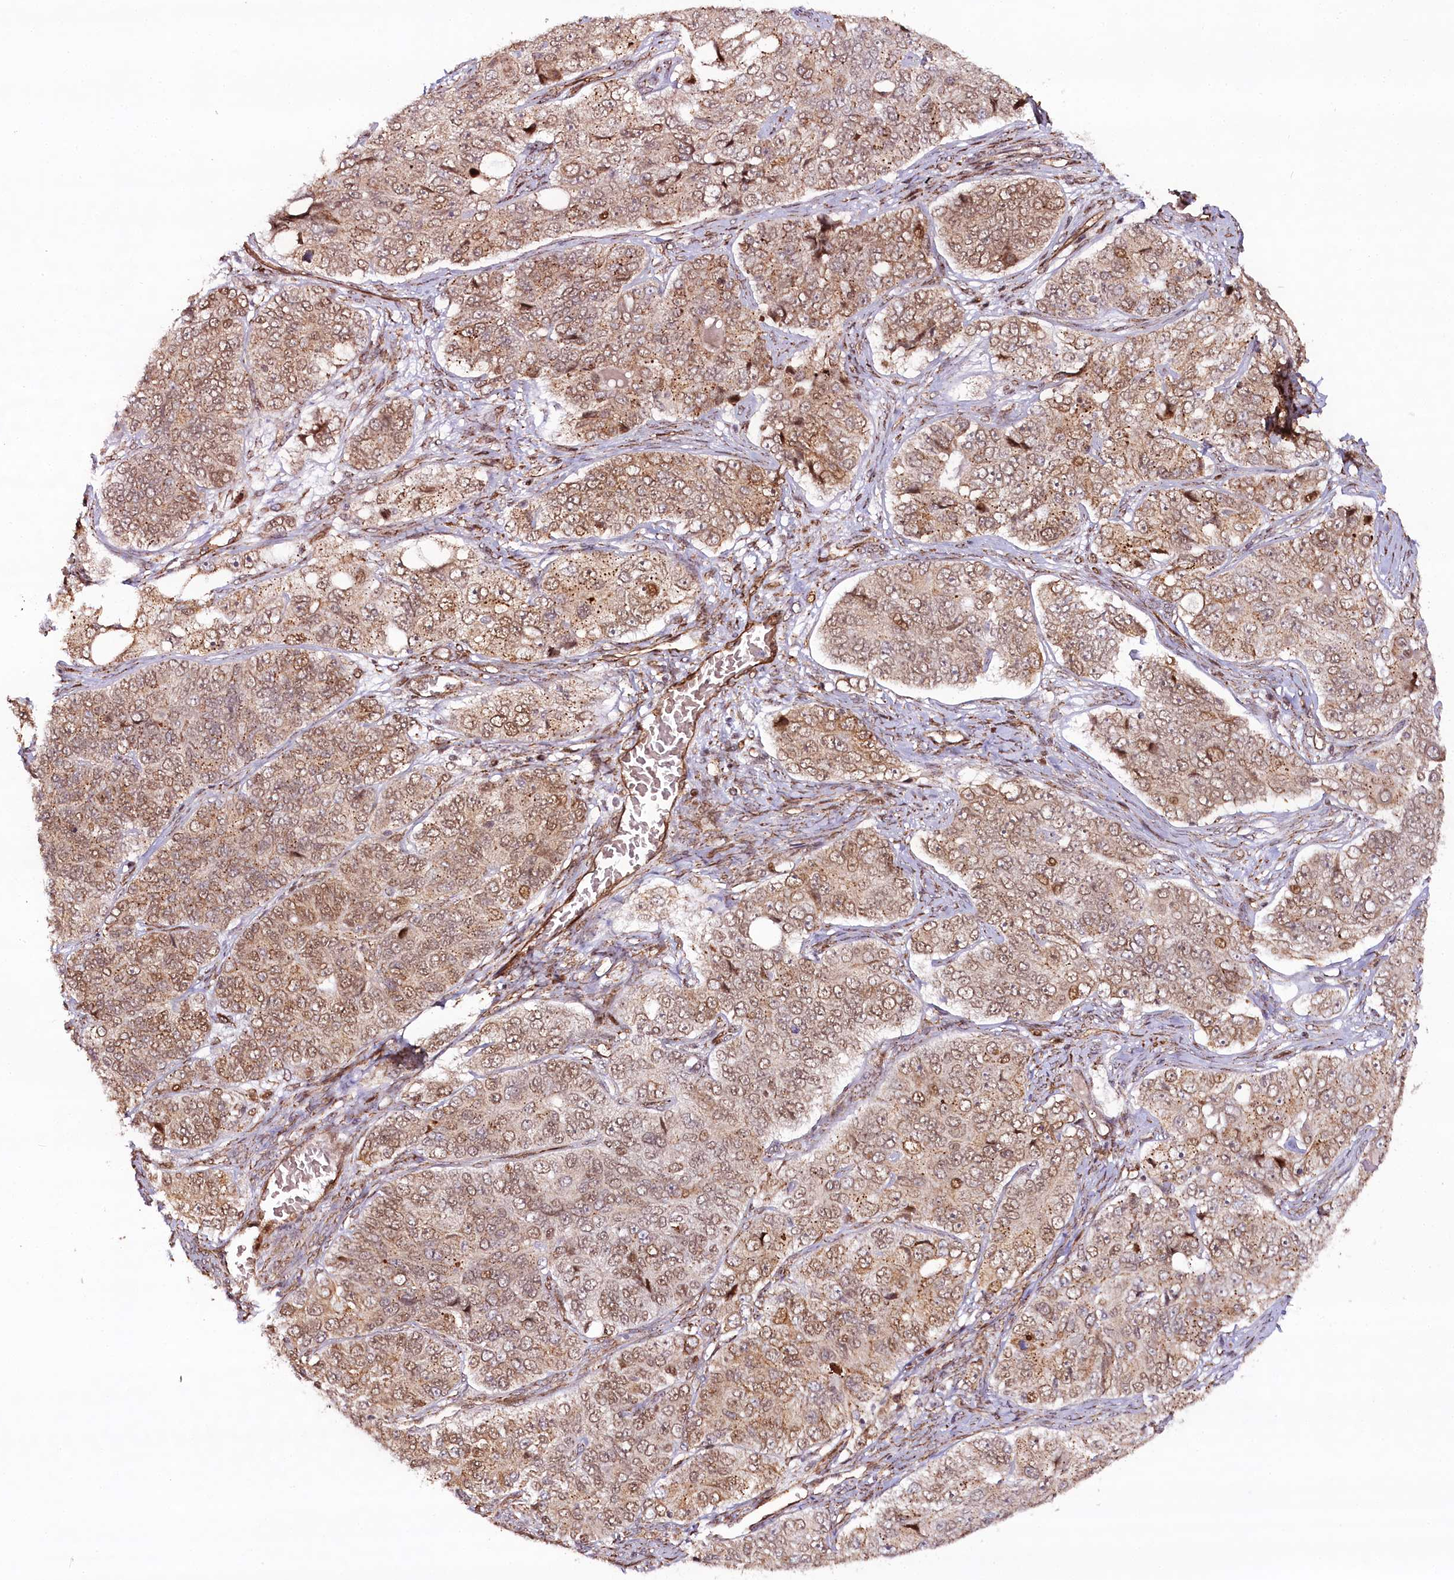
{"staining": {"intensity": "moderate", "quantity": ">75%", "location": "cytoplasmic/membranous"}, "tissue": "ovarian cancer", "cell_type": "Tumor cells", "image_type": "cancer", "snomed": [{"axis": "morphology", "description": "Carcinoma, endometroid"}, {"axis": "topography", "description": "Ovary"}], "caption": "Ovarian endometroid carcinoma was stained to show a protein in brown. There is medium levels of moderate cytoplasmic/membranous expression in approximately >75% of tumor cells. The protein of interest is shown in brown color, while the nuclei are stained blue.", "gene": "COPG1", "patient": {"sex": "female", "age": 51}}